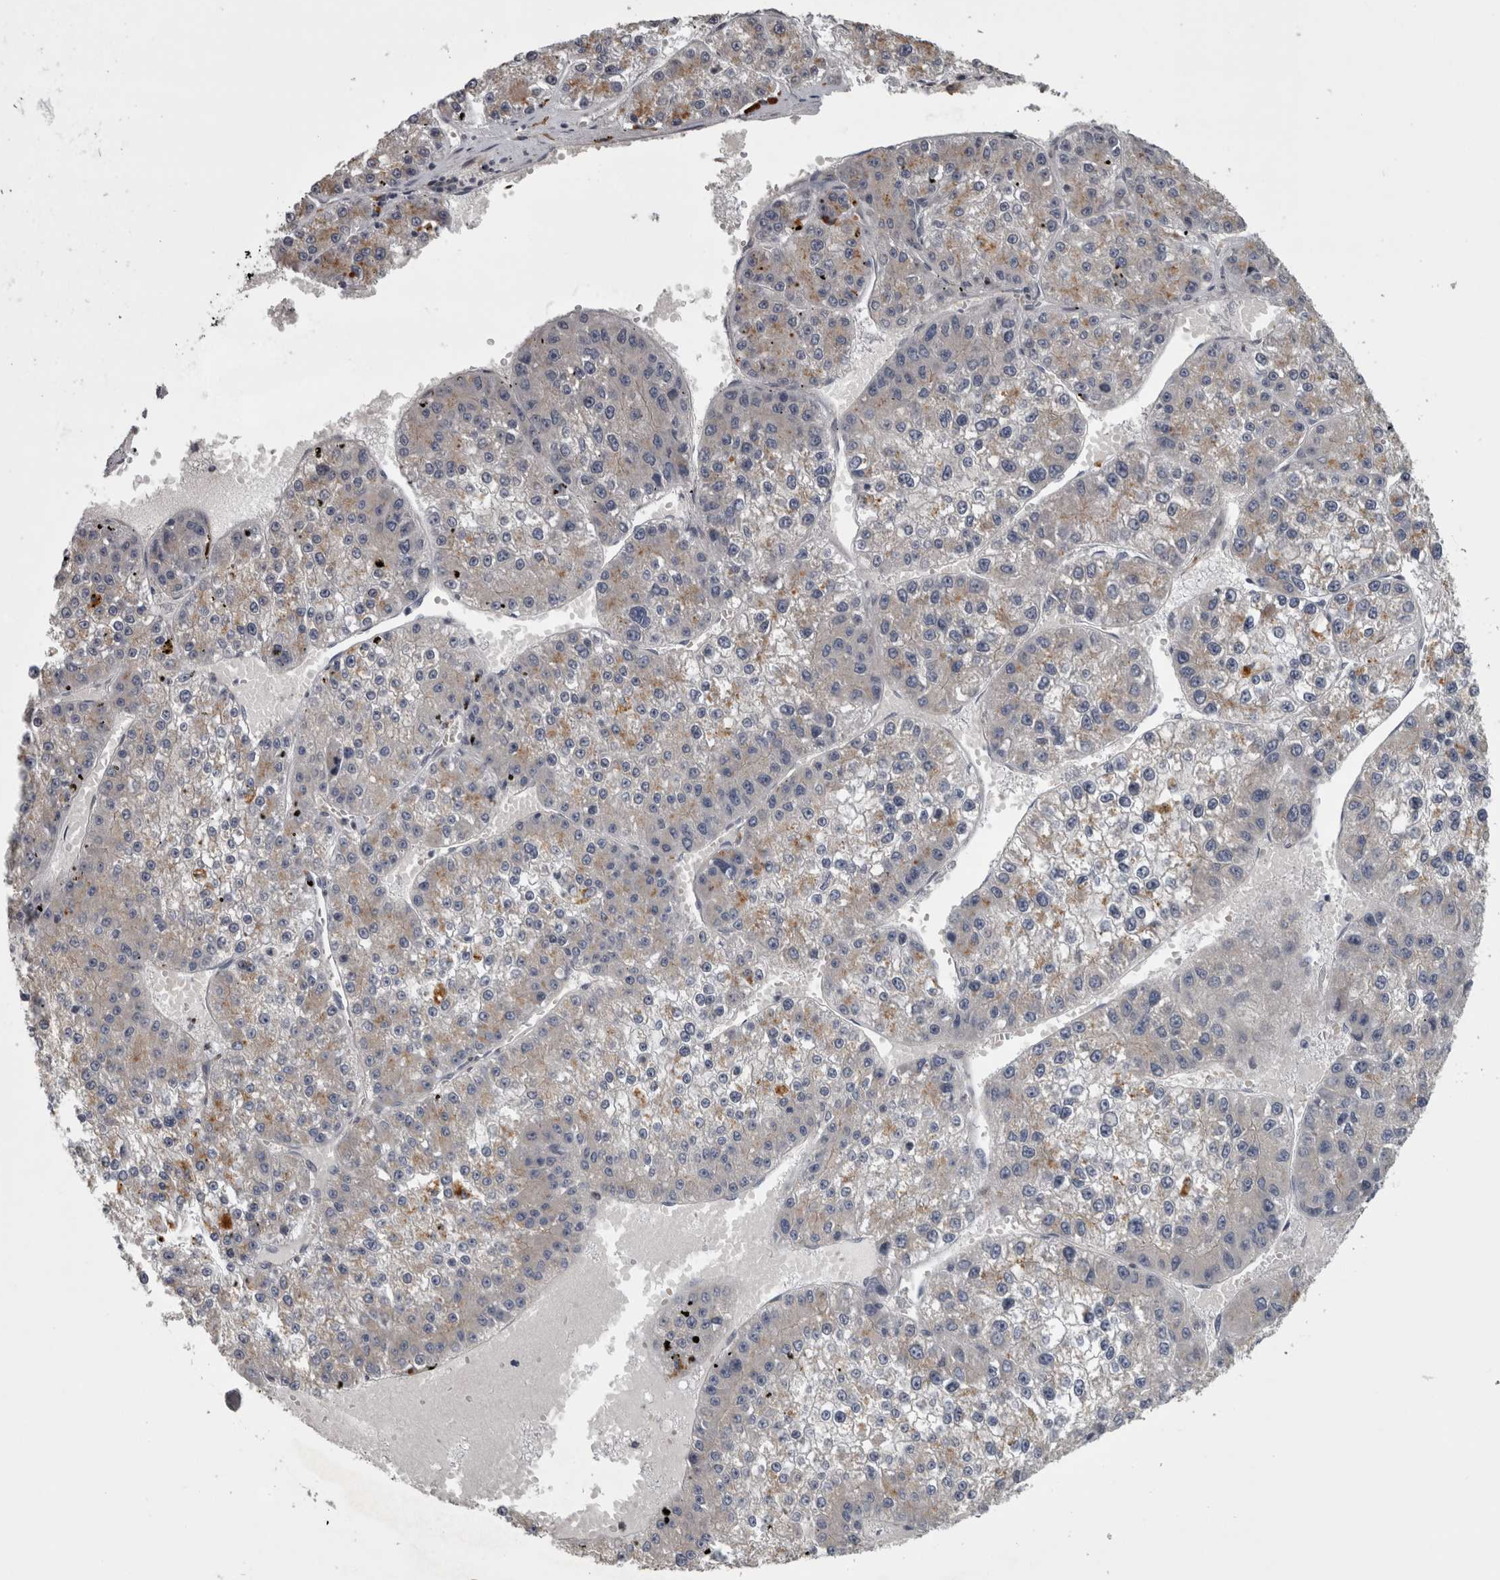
{"staining": {"intensity": "weak", "quantity": "<25%", "location": "cytoplasmic/membranous"}, "tissue": "liver cancer", "cell_type": "Tumor cells", "image_type": "cancer", "snomed": [{"axis": "morphology", "description": "Carcinoma, Hepatocellular, NOS"}, {"axis": "topography", "description": "Liver"}], "caption": "DAB (3,3'-diaminobenzidine) immunohistochemical staining of human liver hepatocellular carcinoma demonstrates no significant expression in tumor cells.", "gene": "PRKCI", "patient": {"sex": "female", "age": 73}}